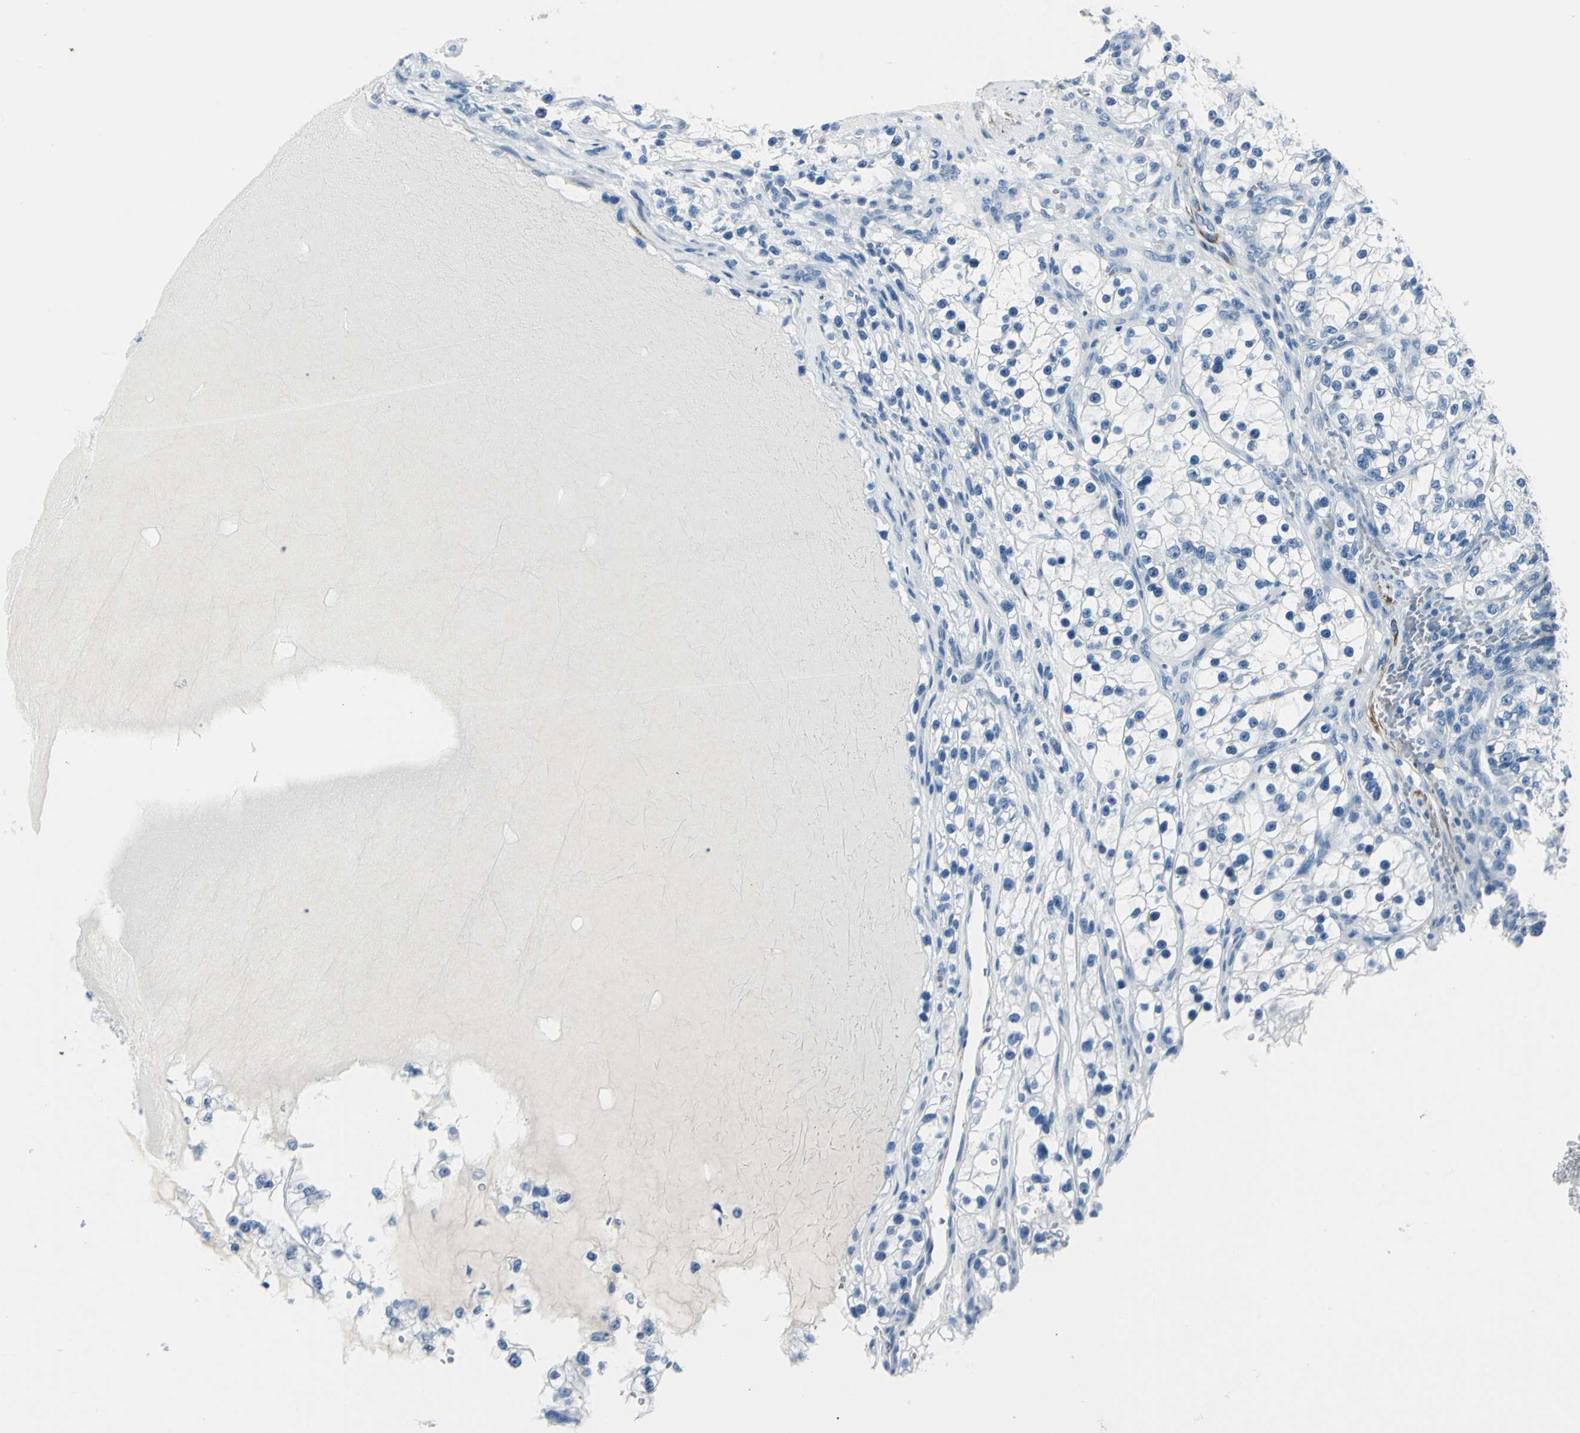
{"staining": {"intensity": "negative", "quantity": "none", "location": "none"}, "tissue": "renal cancer", "cell_type": "Tumor cells", "image_type": "cancer", "snomed": [{"axis": "morphology", "description": "Adenocarcinoma, NOS"}, {"axis": "topography", "description": "Kidney"}], "caption": "This is a photomicrograph of immunohistochemistry staining of adenocarcinoma (renal), which shows no staining in tumor cells.", "gene": "CDH15", "patient": {"sex": "female", "age": 57}}